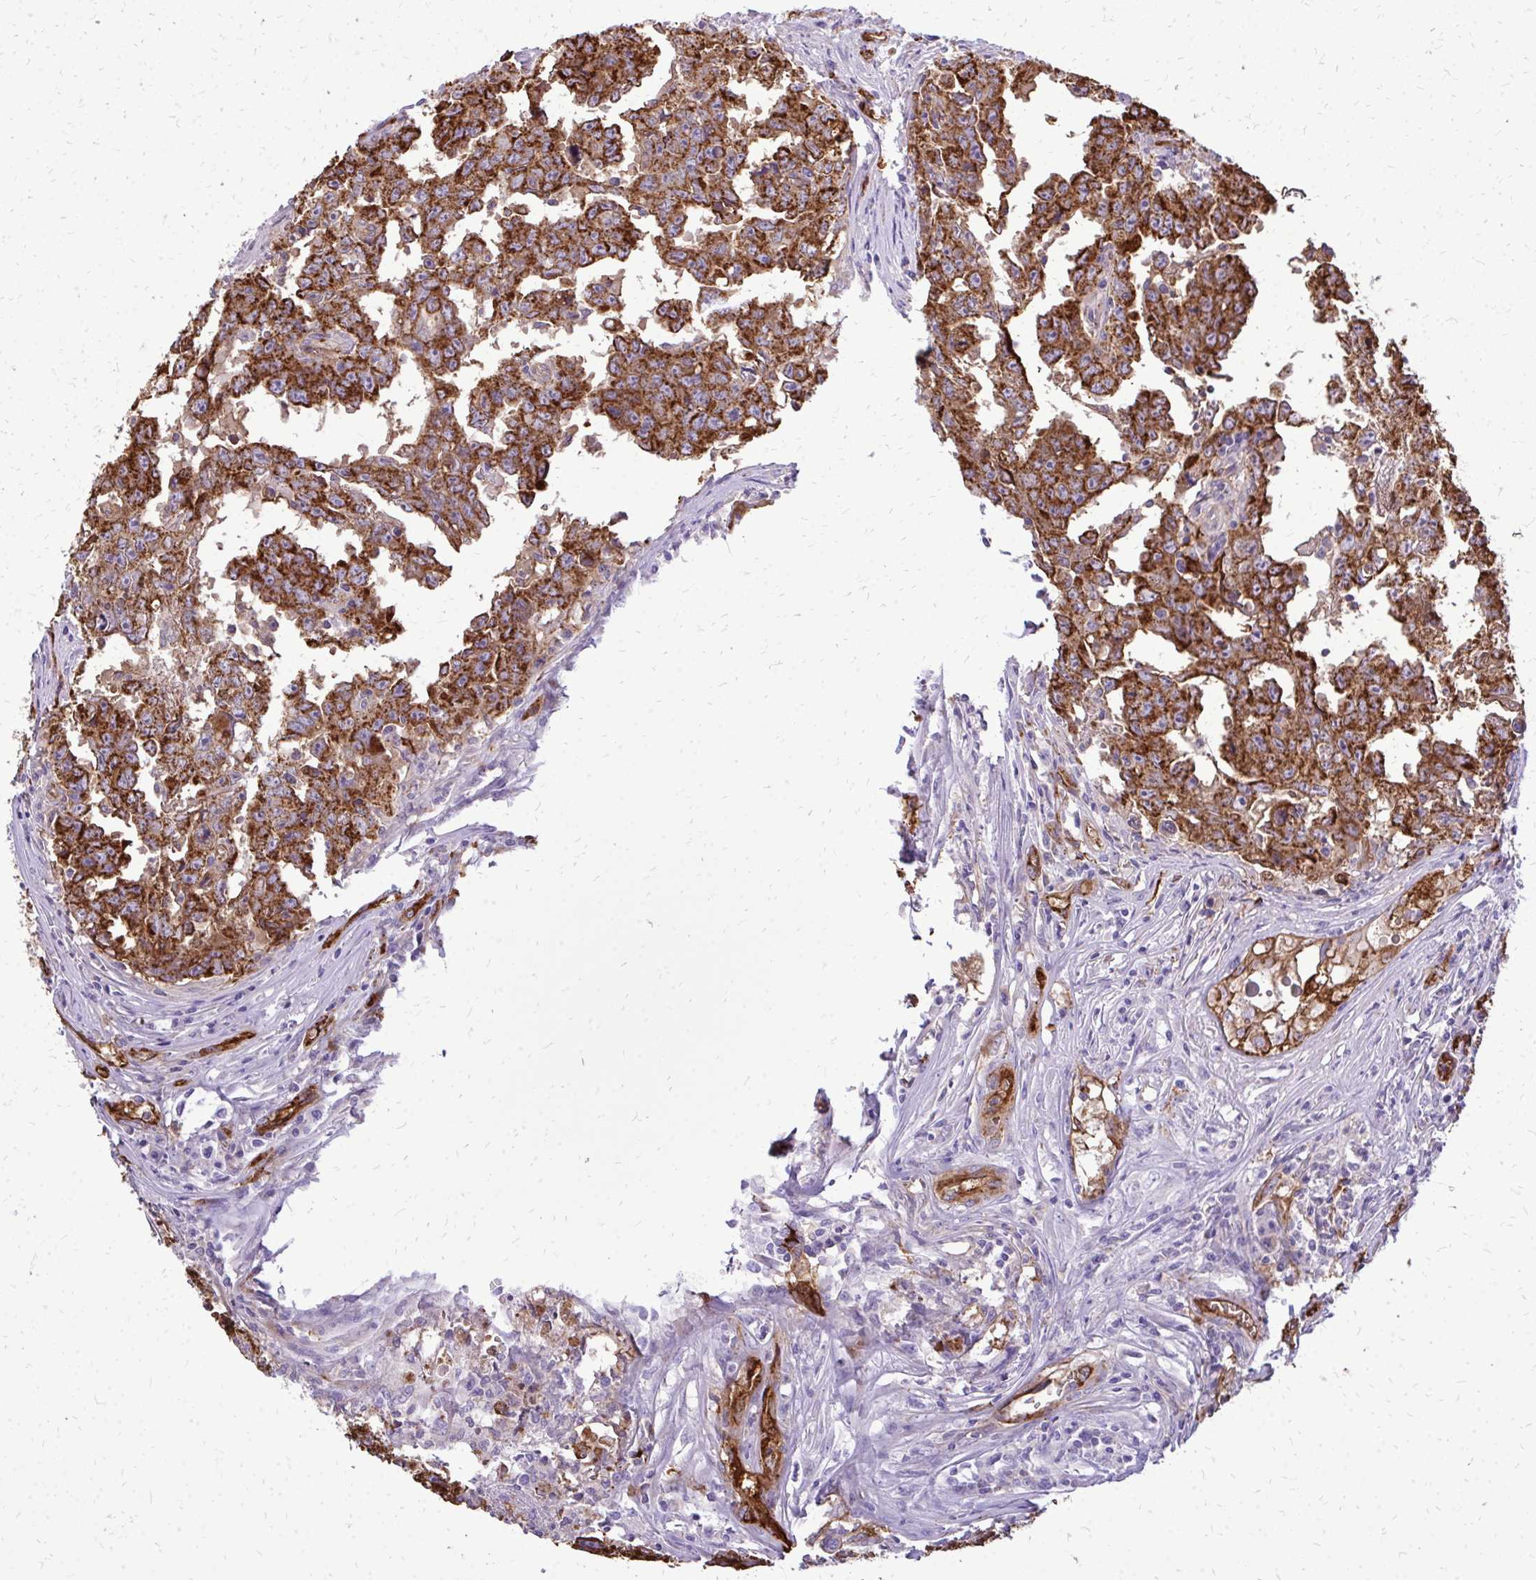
{"staining": {"intensity": "strong", "quantity": ">75%", "location": "cytoplasmic/membranous"}, "tissue": "testis cancer", "cell_type": "Tumor cells", "image_type": "cancer", "snomed": [{"axis": "morphology", "description": "Carcinoma, Embryonal, NOS"}, {"axis": "topography", "description": "Testis"}], "caption": "An IHC image of neoplastic tissue is shown. Protein staining in brown highlights strong cytoplasmic/membranous positivity in embryonal carcinoma (testis) within tumor cells.", "gene": "MARCKSL1", "patient": {"sex": "male", "age": 22}}